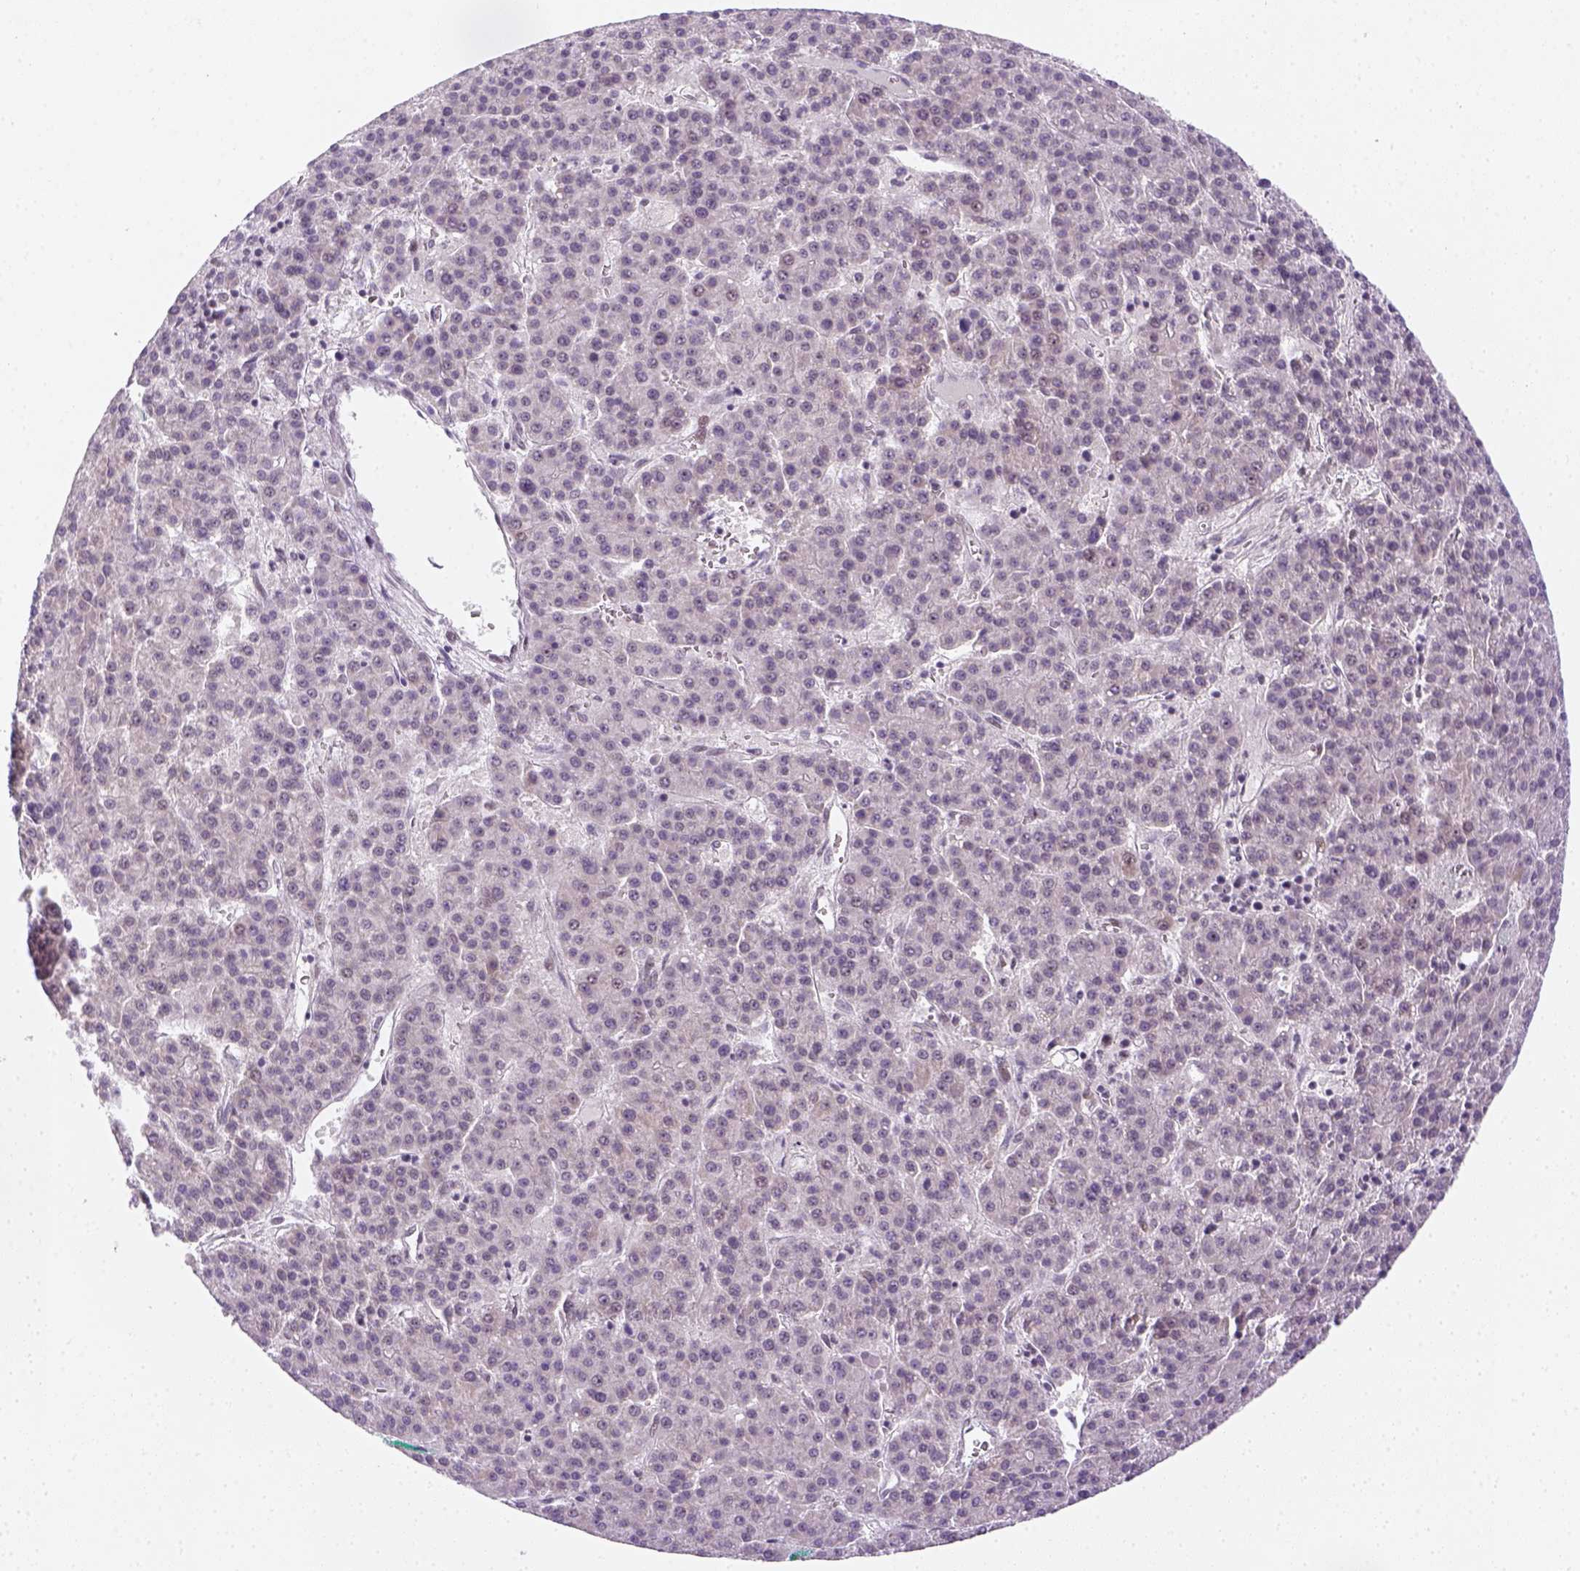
{"staining": {"intensity": "negative", "quantity": "none", "location": "none"}, "tissue": "liver cancer", "cell_type": "Tumor cells", "image_type": "cancer", "snomed": [{"axis": "morphology", "description": "Carcinoma, Hepatocellular, NOS"}, {"axis": "topography", "description": "Liver"}], "caption": "Immunohistochemical staining of hepatocellular carcinoma (liver) shows no significant expression in tumor cells.", "gene": "MAGEB3", "patient": {"sex": "female", "age": 58}}